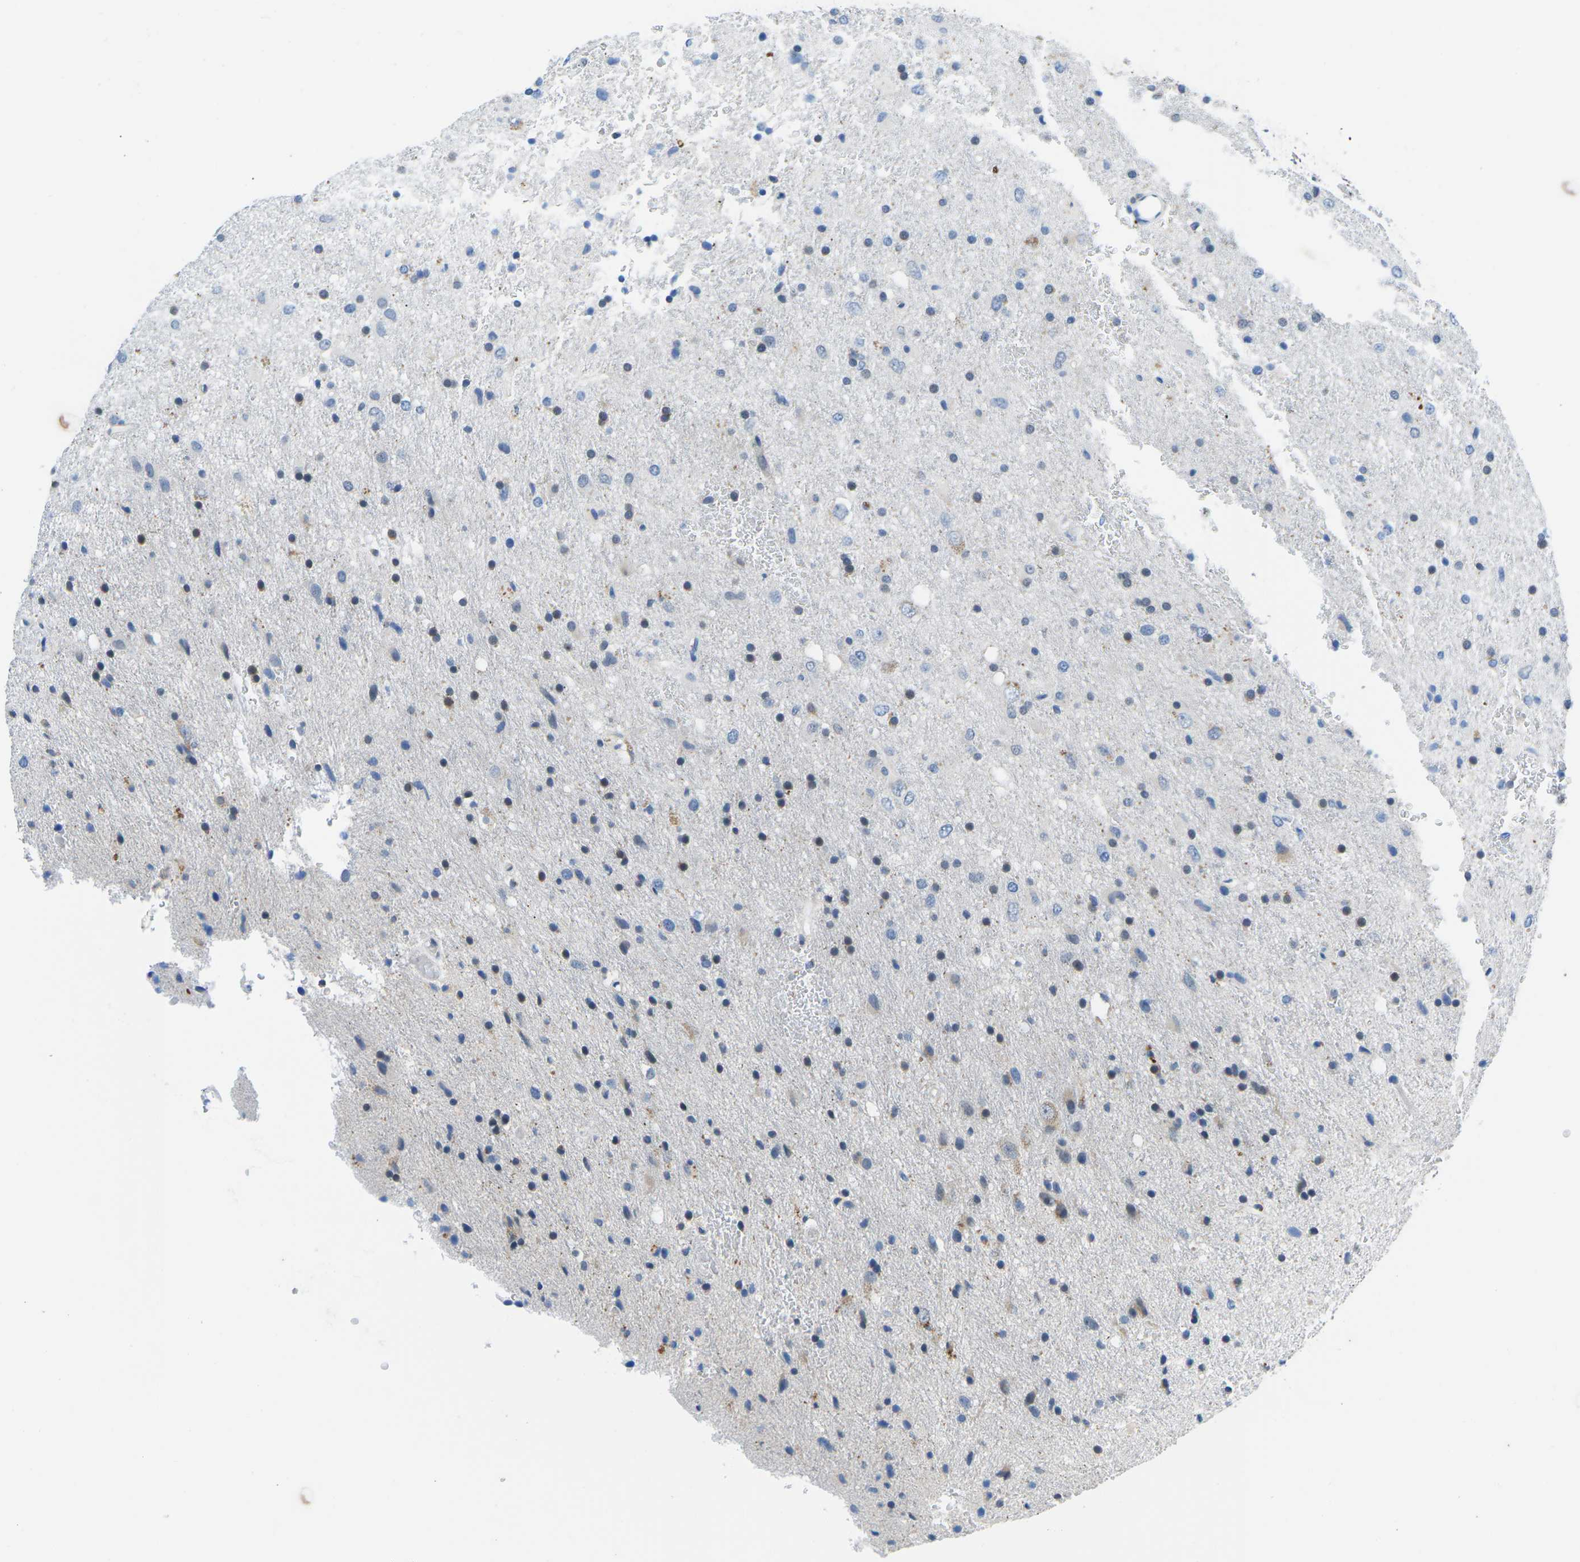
{"staining": {"intensity": "negative", "quantity": "none", "location": "none"}, "tissue": "glioma", "cell_type": "Tumor cells", "image_type": "cancer", "snomed": [{"axis": "morphology", "description": "Glioma, malignant, Low grade"}, {"axis": "topography", "description": "Brain"}], "caption": "This is an immunohistochemistry (IHC) photomicrograph of human low-grade glioma (malignant). There is no staining in tumor cells.", "gene": "TM6SF1", "patient": {"sex": "male", "age": 77}}